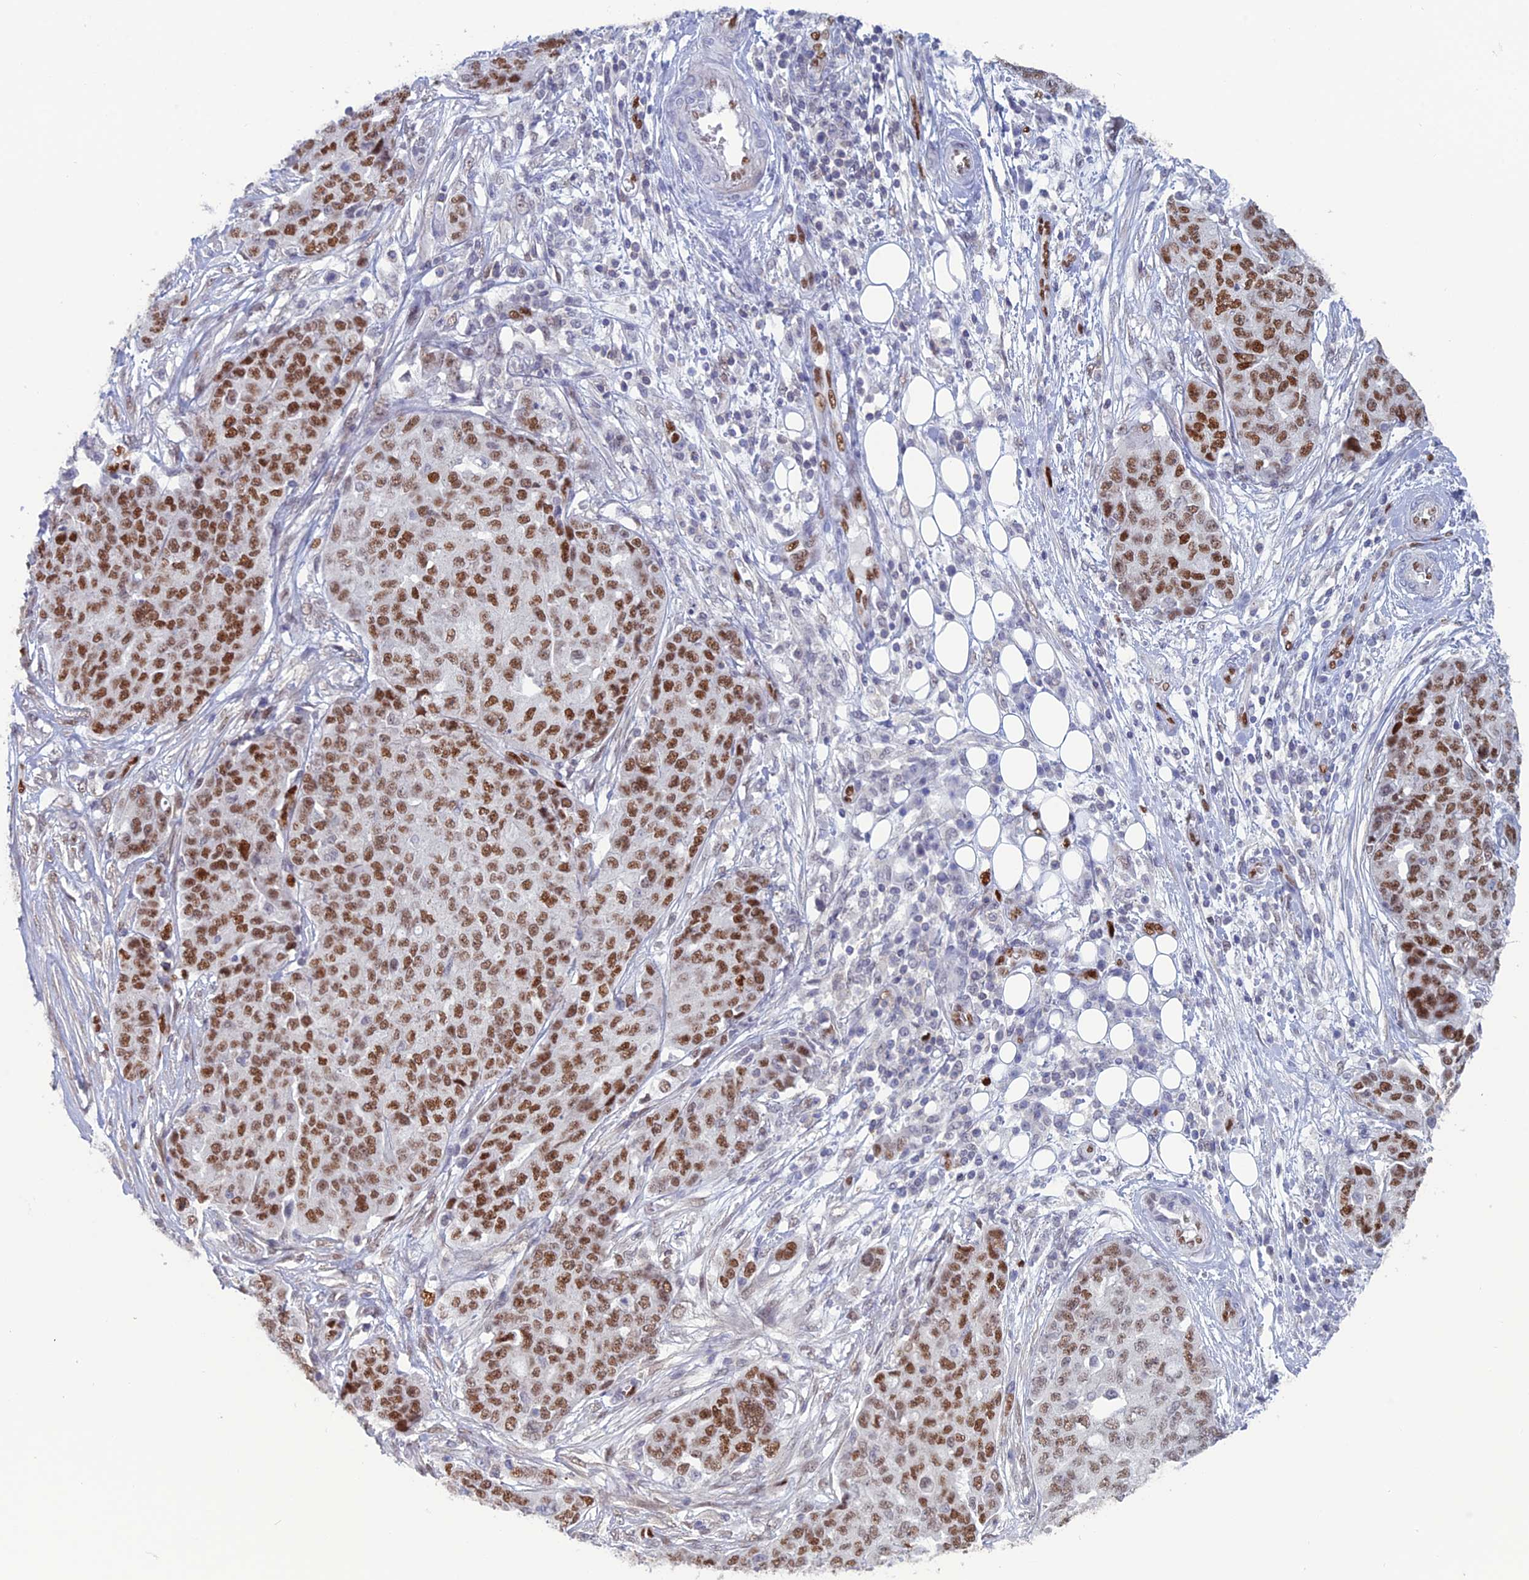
{"staining": {"intensity": "moderate", "quantity": ">75%", "location": "nuclear"}, "tissue": "ovarian cancer", "cell_type": "Tumor cells", "image_type": "cancer", "snomed": [{"axis": "morphology", "description": "Cystadenocarcinoma, serous, NOS"}, {"axis": "topography", "description": "Soft tissue"}, {"axis": "topography", "description": "Ovary"}], "caption": "Brown immunohistochemical staining in ovarian cancer shows moderate nuclear expression in approximately >75% of tumor cells. (DAB IHC, brown staining for protein, blue staining for nuclei).", "gene": "NOL4L", "patient": {"sex": "female", "age": 57}}